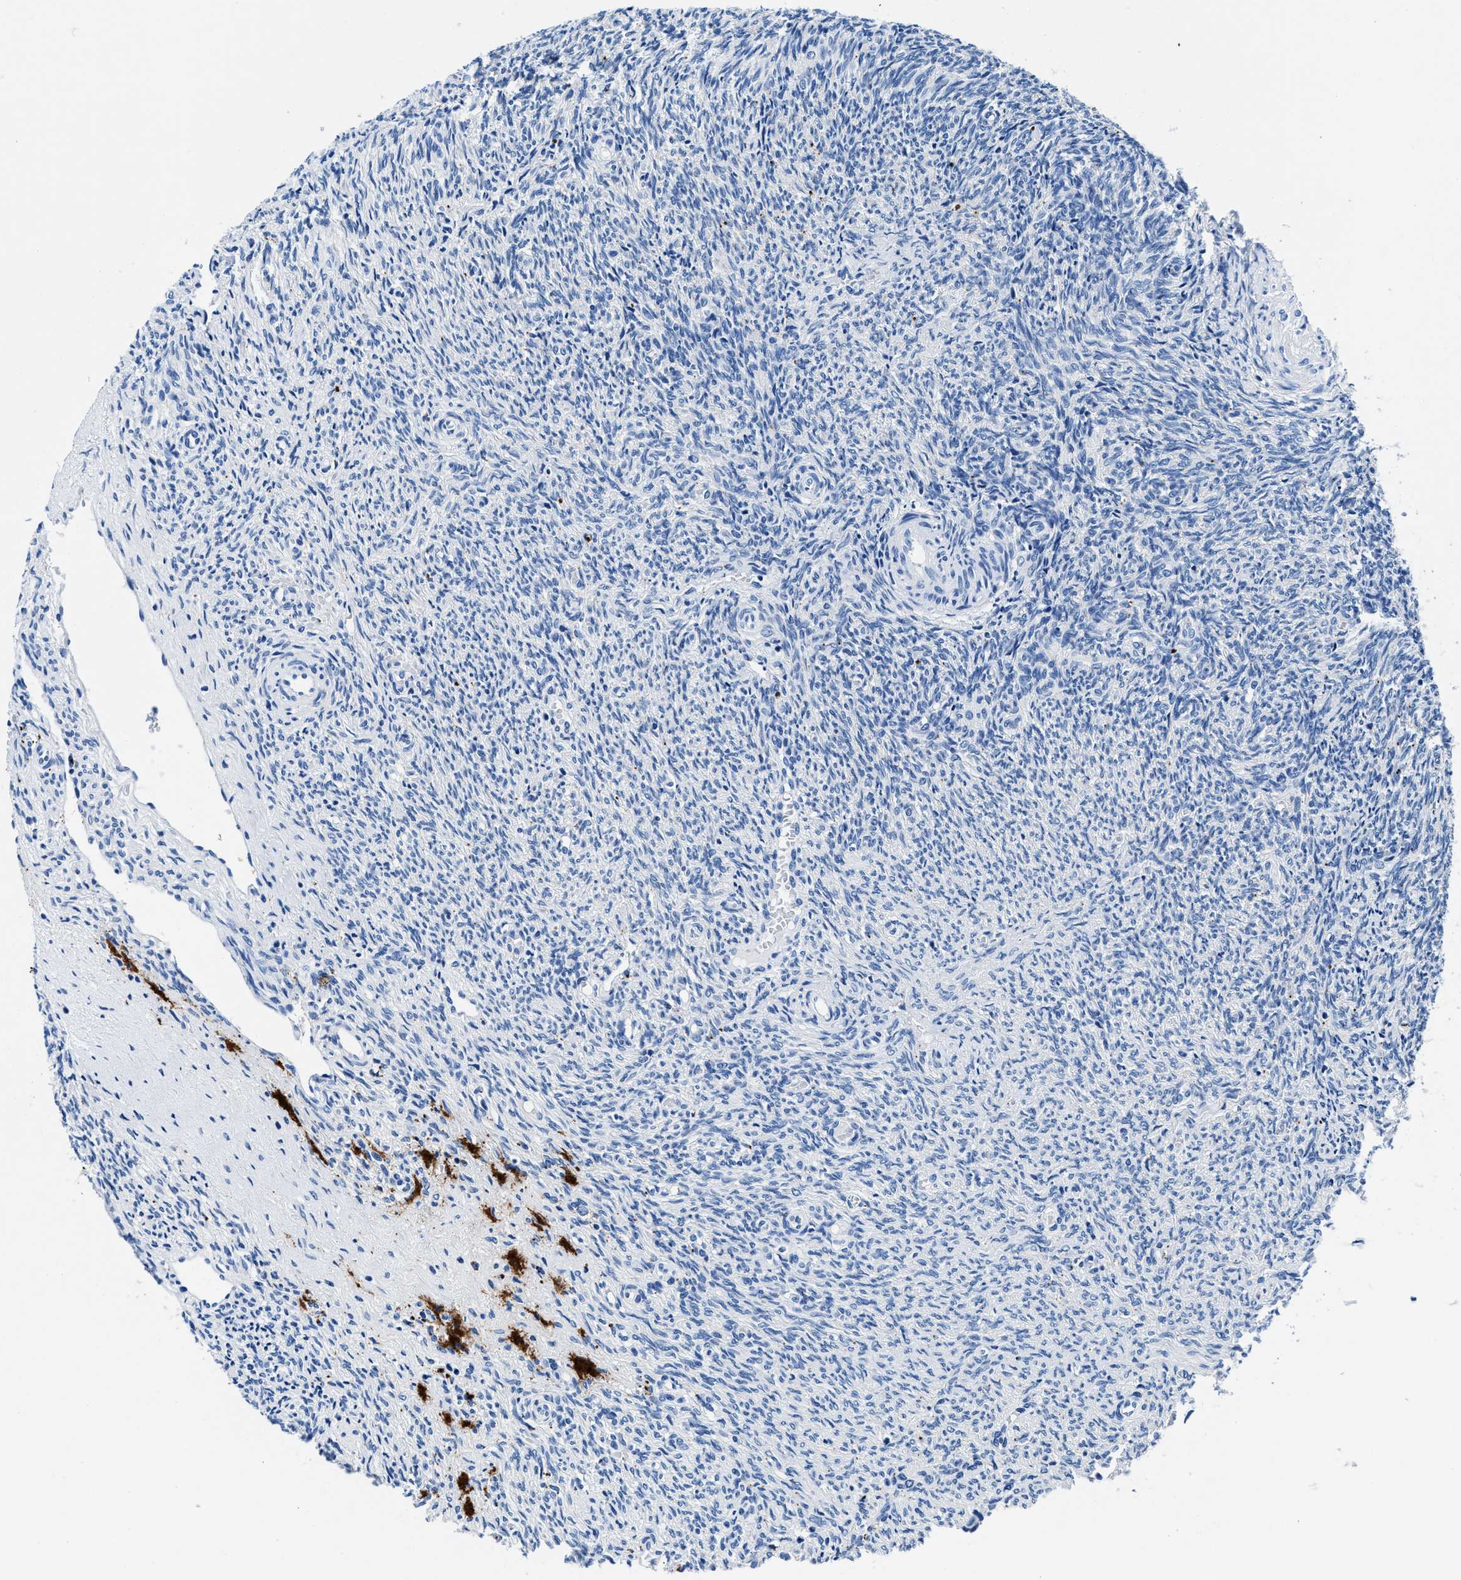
{"staining": {"intensity": "negative", "quantity": "none", "location": "none"}, "tissue": "ovary", "cell_type": "Follicle cells", "image_type": "normal", "snomed": [{"axis": "morphology", "description": "Normal tissue, NOS"}, {"axis": "topography", "description": "Ovary"}], "caption": "This is a histopathology image of immunohistochemistry staining of unremarkable ovary, which shows no positivity in follicle cells.", "gene": "OR14K1", "patient": {"sex": "female", "age": 41}}